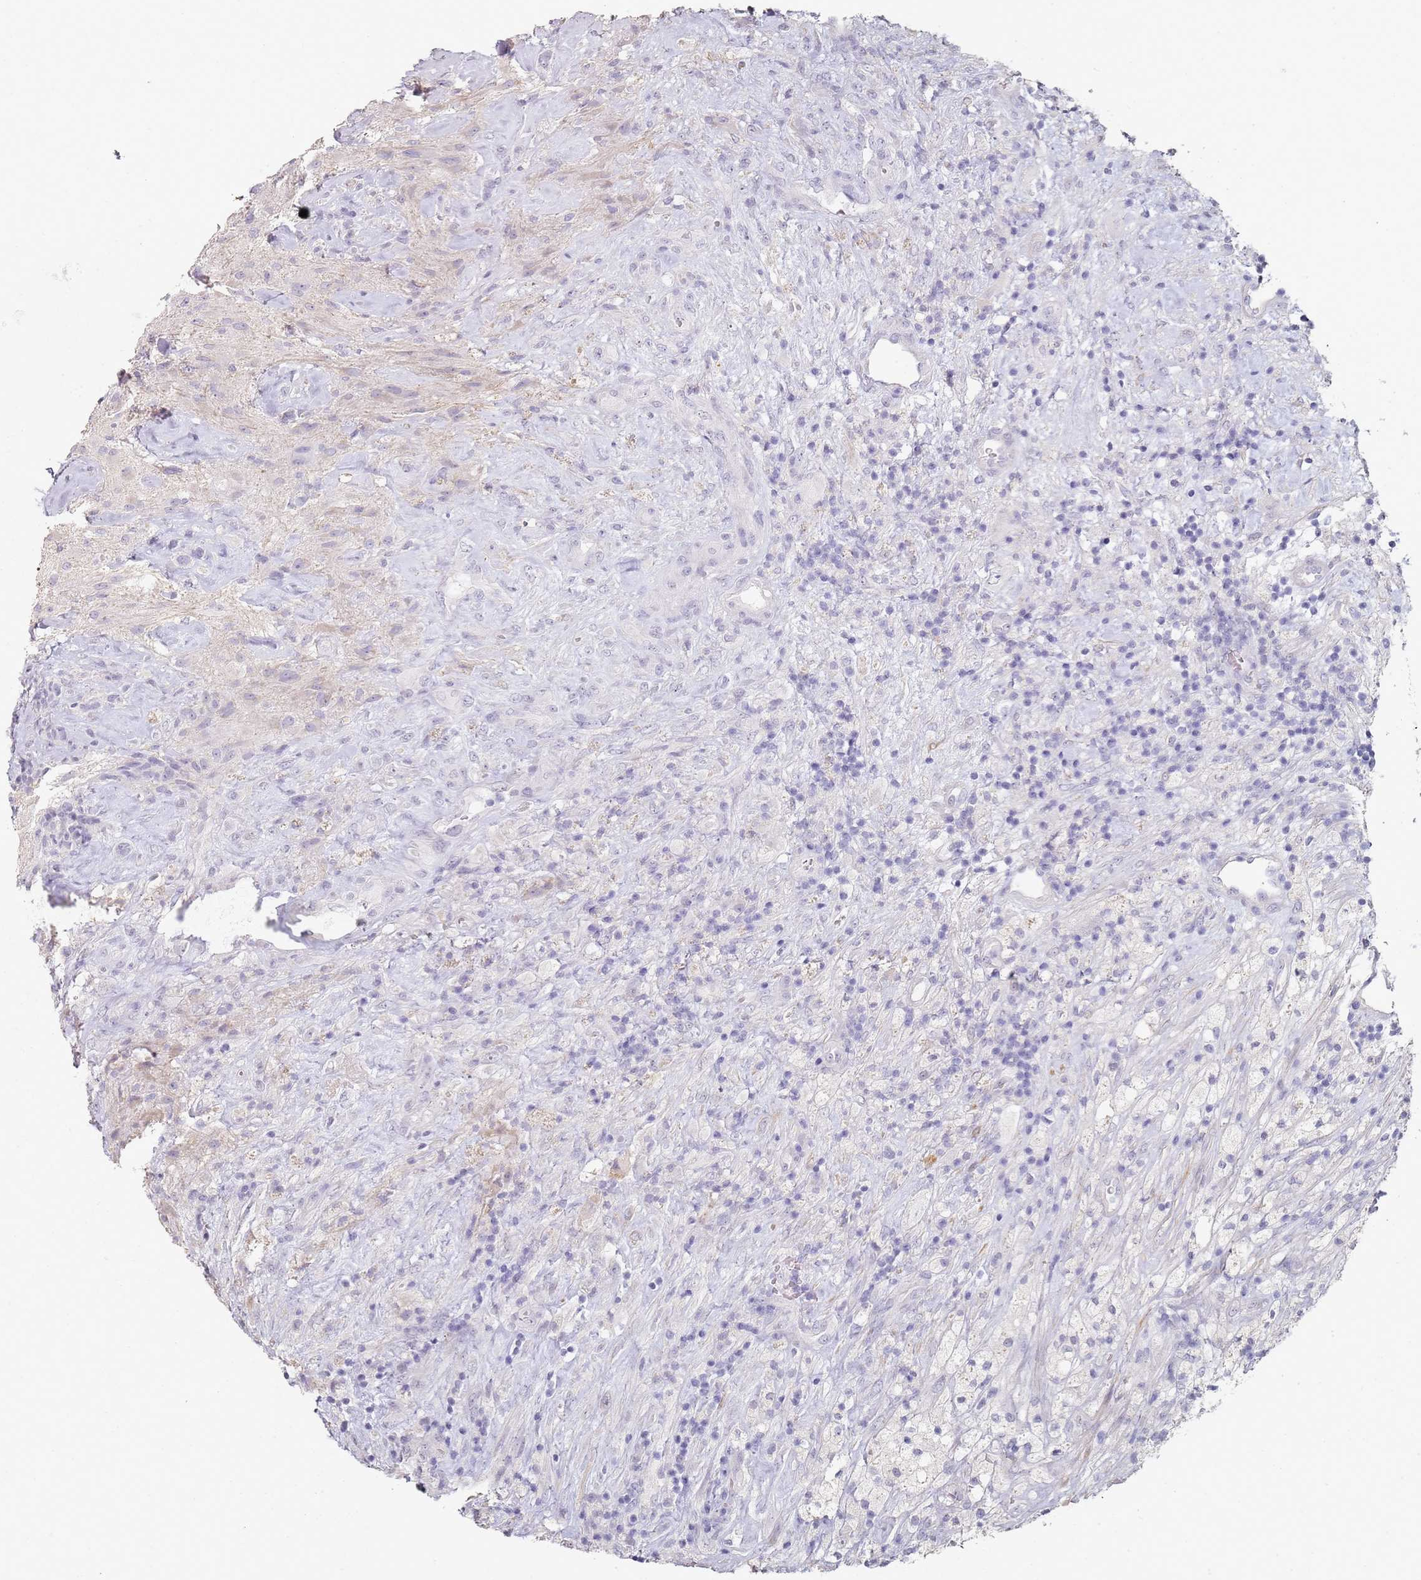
{"staining": {"intensity": "negative", "quantity": "none", "location": "none"}, "tissue": "glioma", "cell_type": "Tumor cells", "image_type": "cancer", "snomed": [{"axis": "morphology", "description": "Glioma, malignant, High grade"}, {"axis": "topography", "description": "Brain"}], "caption": "A histopathology image of malignant glioma (high-grade) stained for a protein reveals no brown staining in tumor cells. The staining is performed using DAB (3,3'-diaminobenzidine) brown chromogen with nuclei counter-stained in using hematoxylin.", "gene": "DNAH11", "patient": {"sex": "male", "age": 69}}